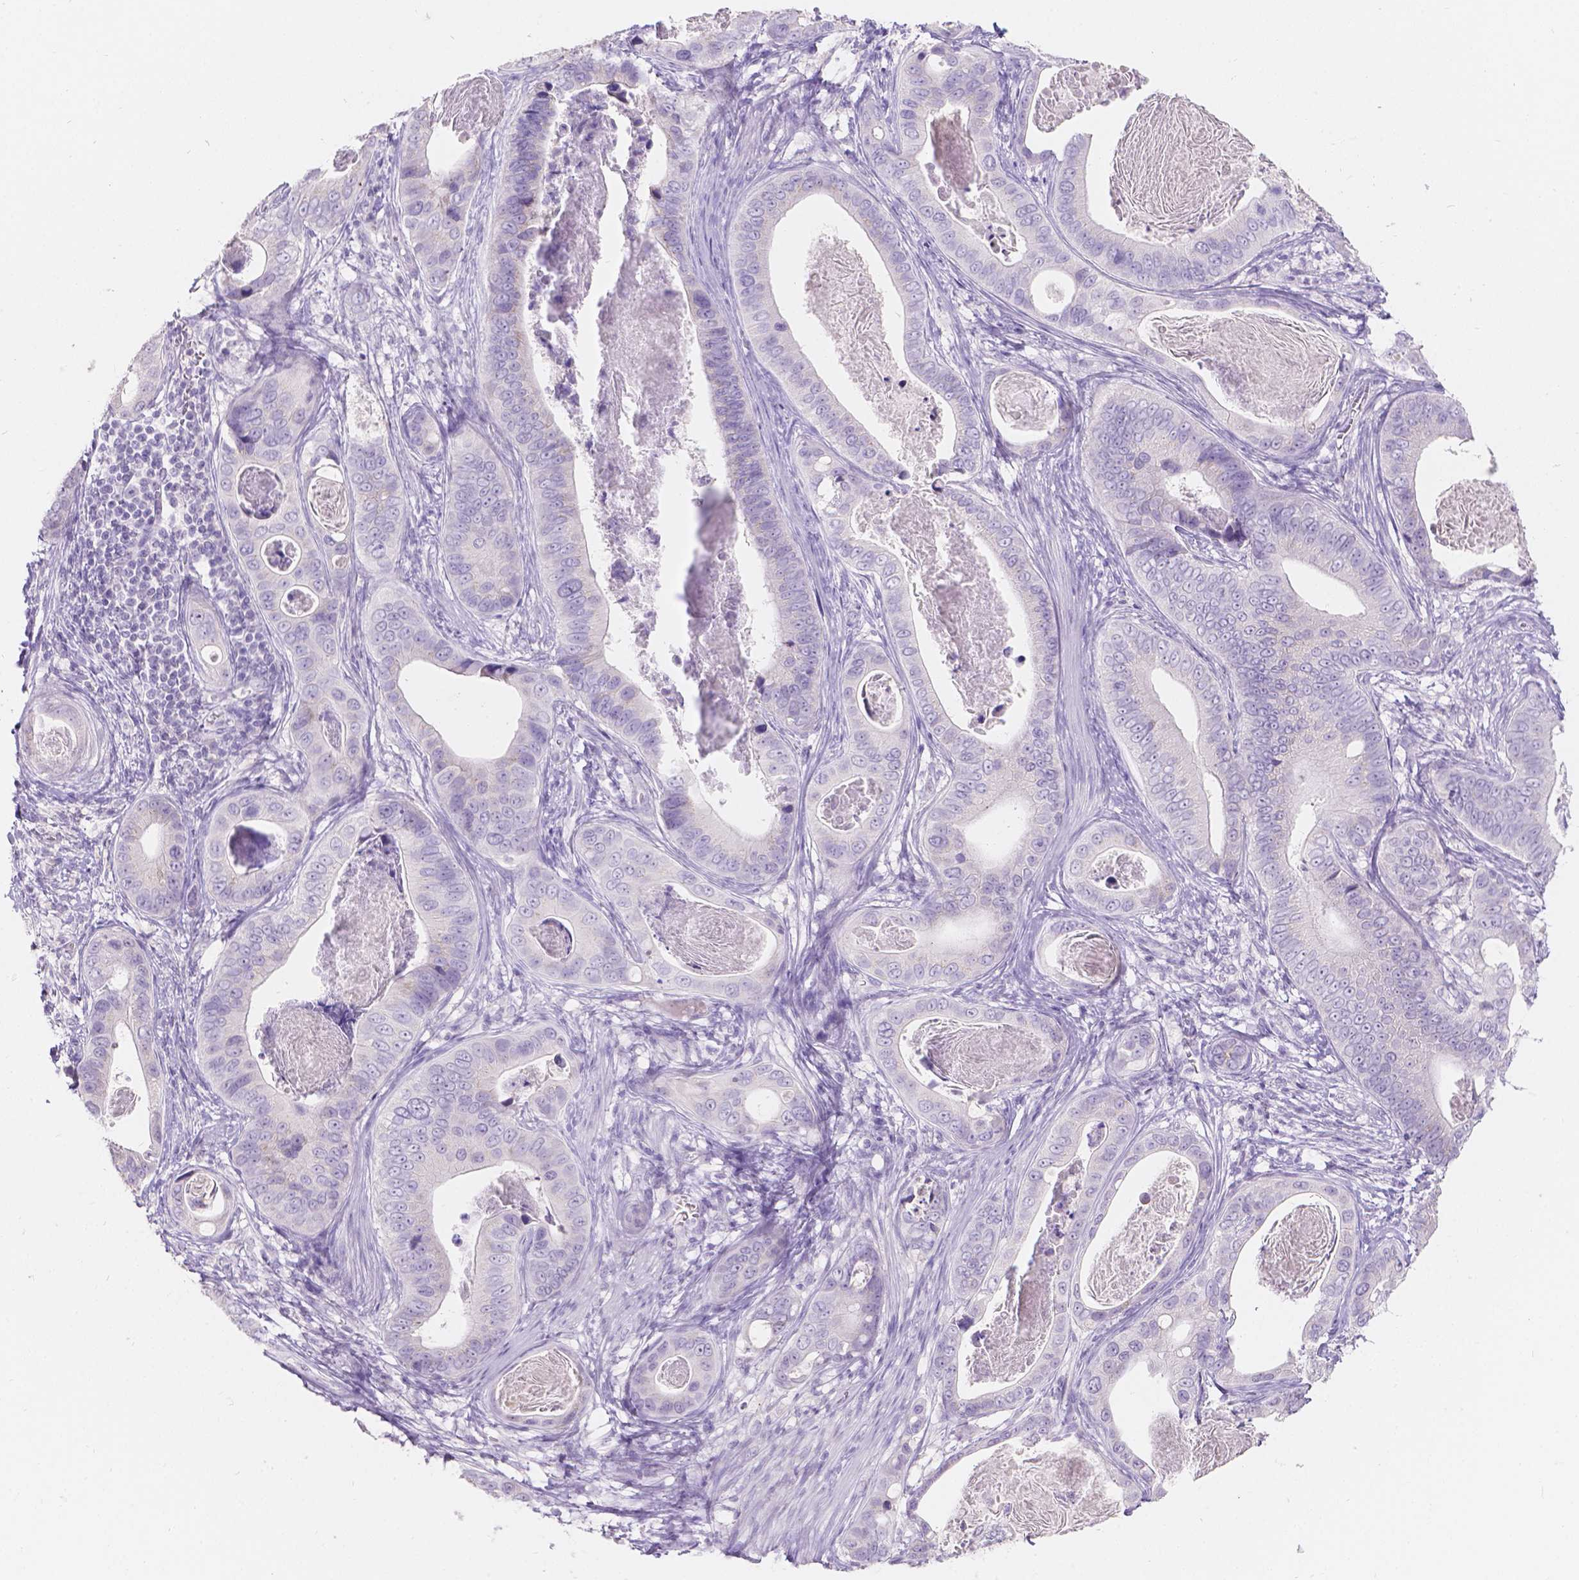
{"staining": {"intensity": "negative", "quantity": "none", "location": "none"}, "tissue": "stomach cancer", "cell_type": "Tumor cells", "image_type": "cancer", "snomed": [{"axis": "morphology", "description": "Adenocarcinoma, NOS"}, {"axis": "topography", "description": "Stomach"}], "caption": "This is an immunohistochemistry image of human stomach cancer (adenocarcinoma). There is no expression in tumor cells.", "gene": "HTN3", "patient": {"sex": "male", "age": 84}}